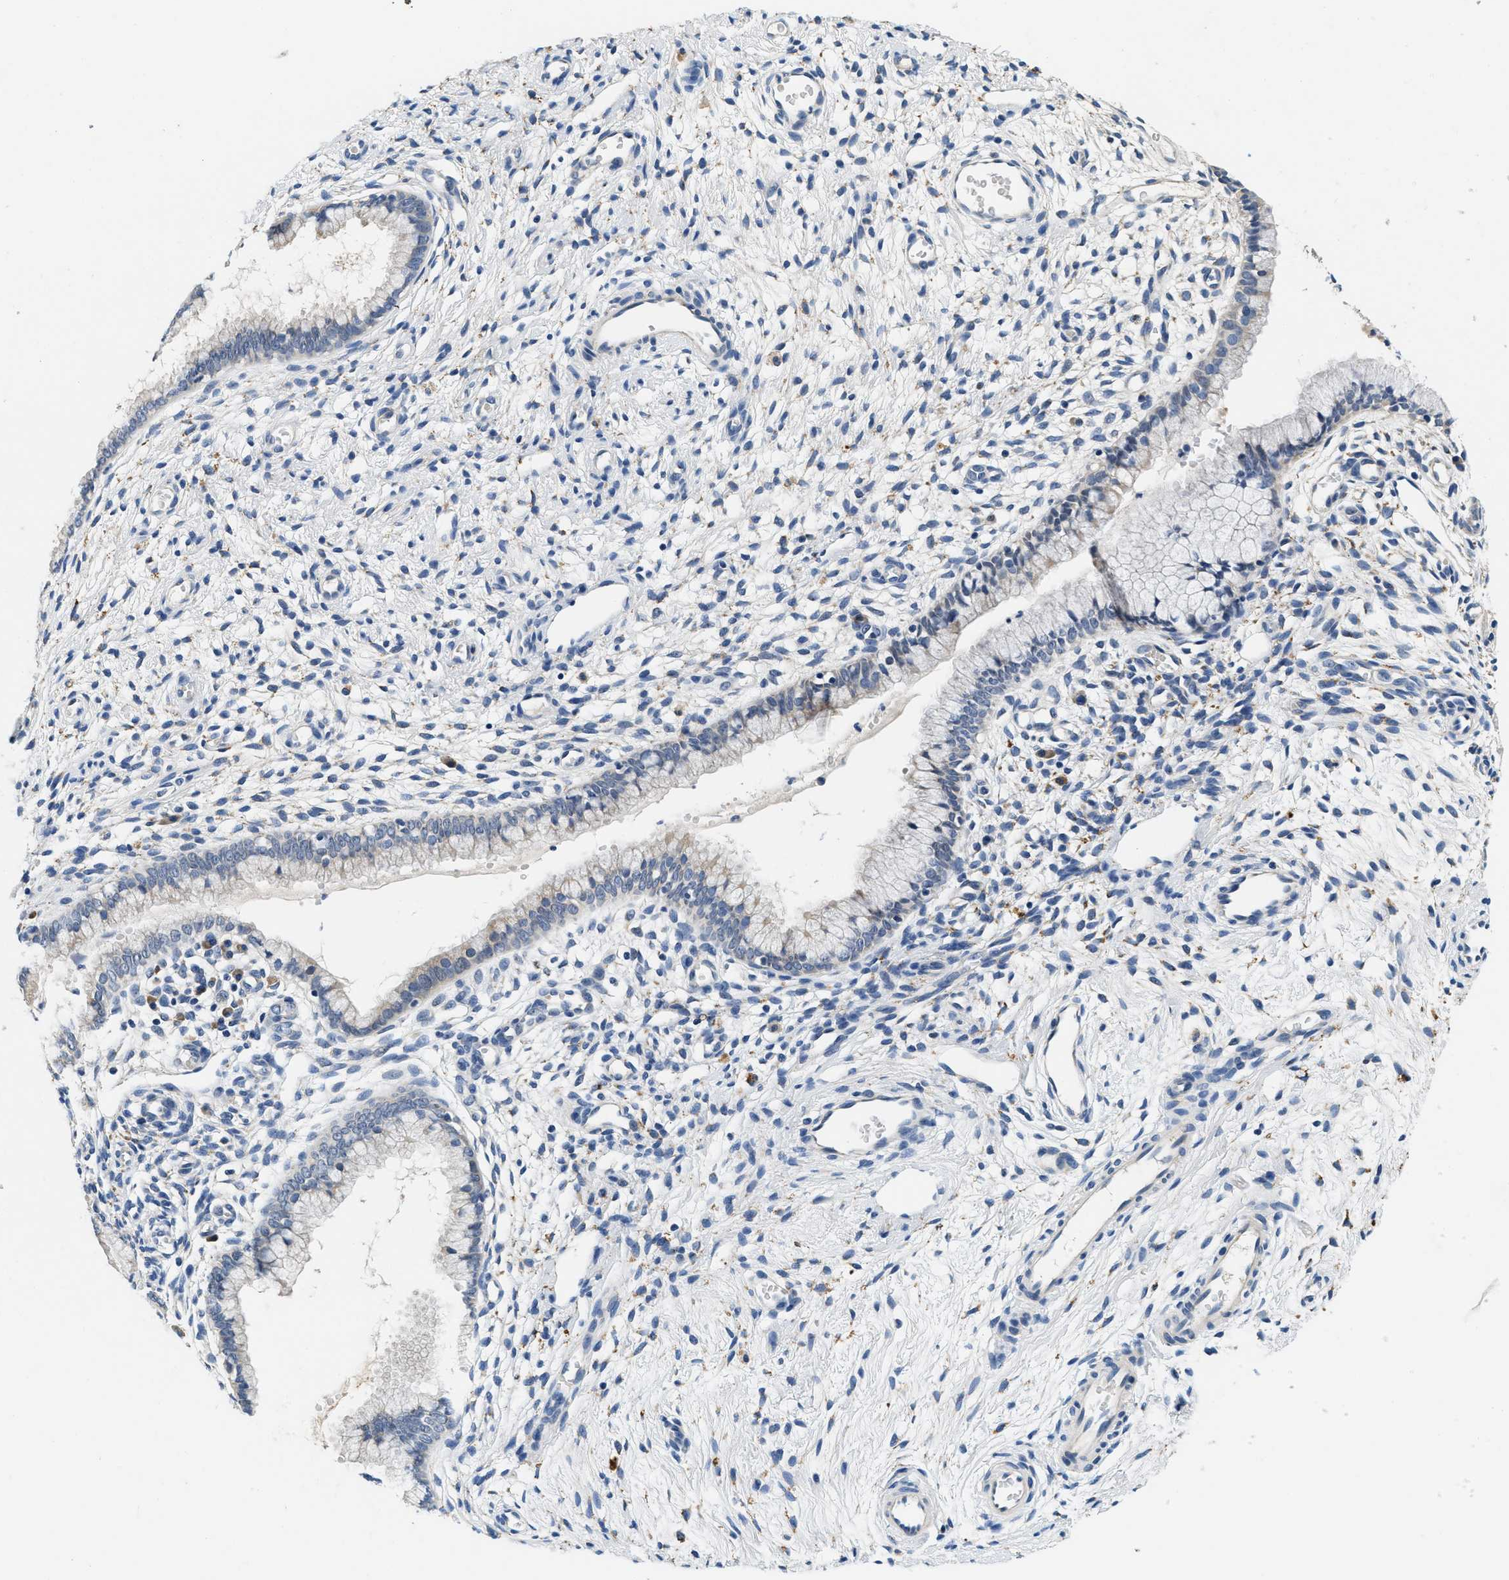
{"staining": {"intensity": "negative", "quantity": "none", "location": "none"}, "tissue": "cervix", "cell_type": "Glandular cells", "image_type": "normal", "snomed": [{"axis": "morphology", "description": "Normal tissue, NOS"}, {"axis": "topography", "description": "Cervix"}], "caption": "A histopathology image of cervix stained for a protein reveals no brown staining in glandular cells. Nuclei are stained in blue.", "gene": "ALDH3A2", "patient": {"sex": "female", "age": 65}}